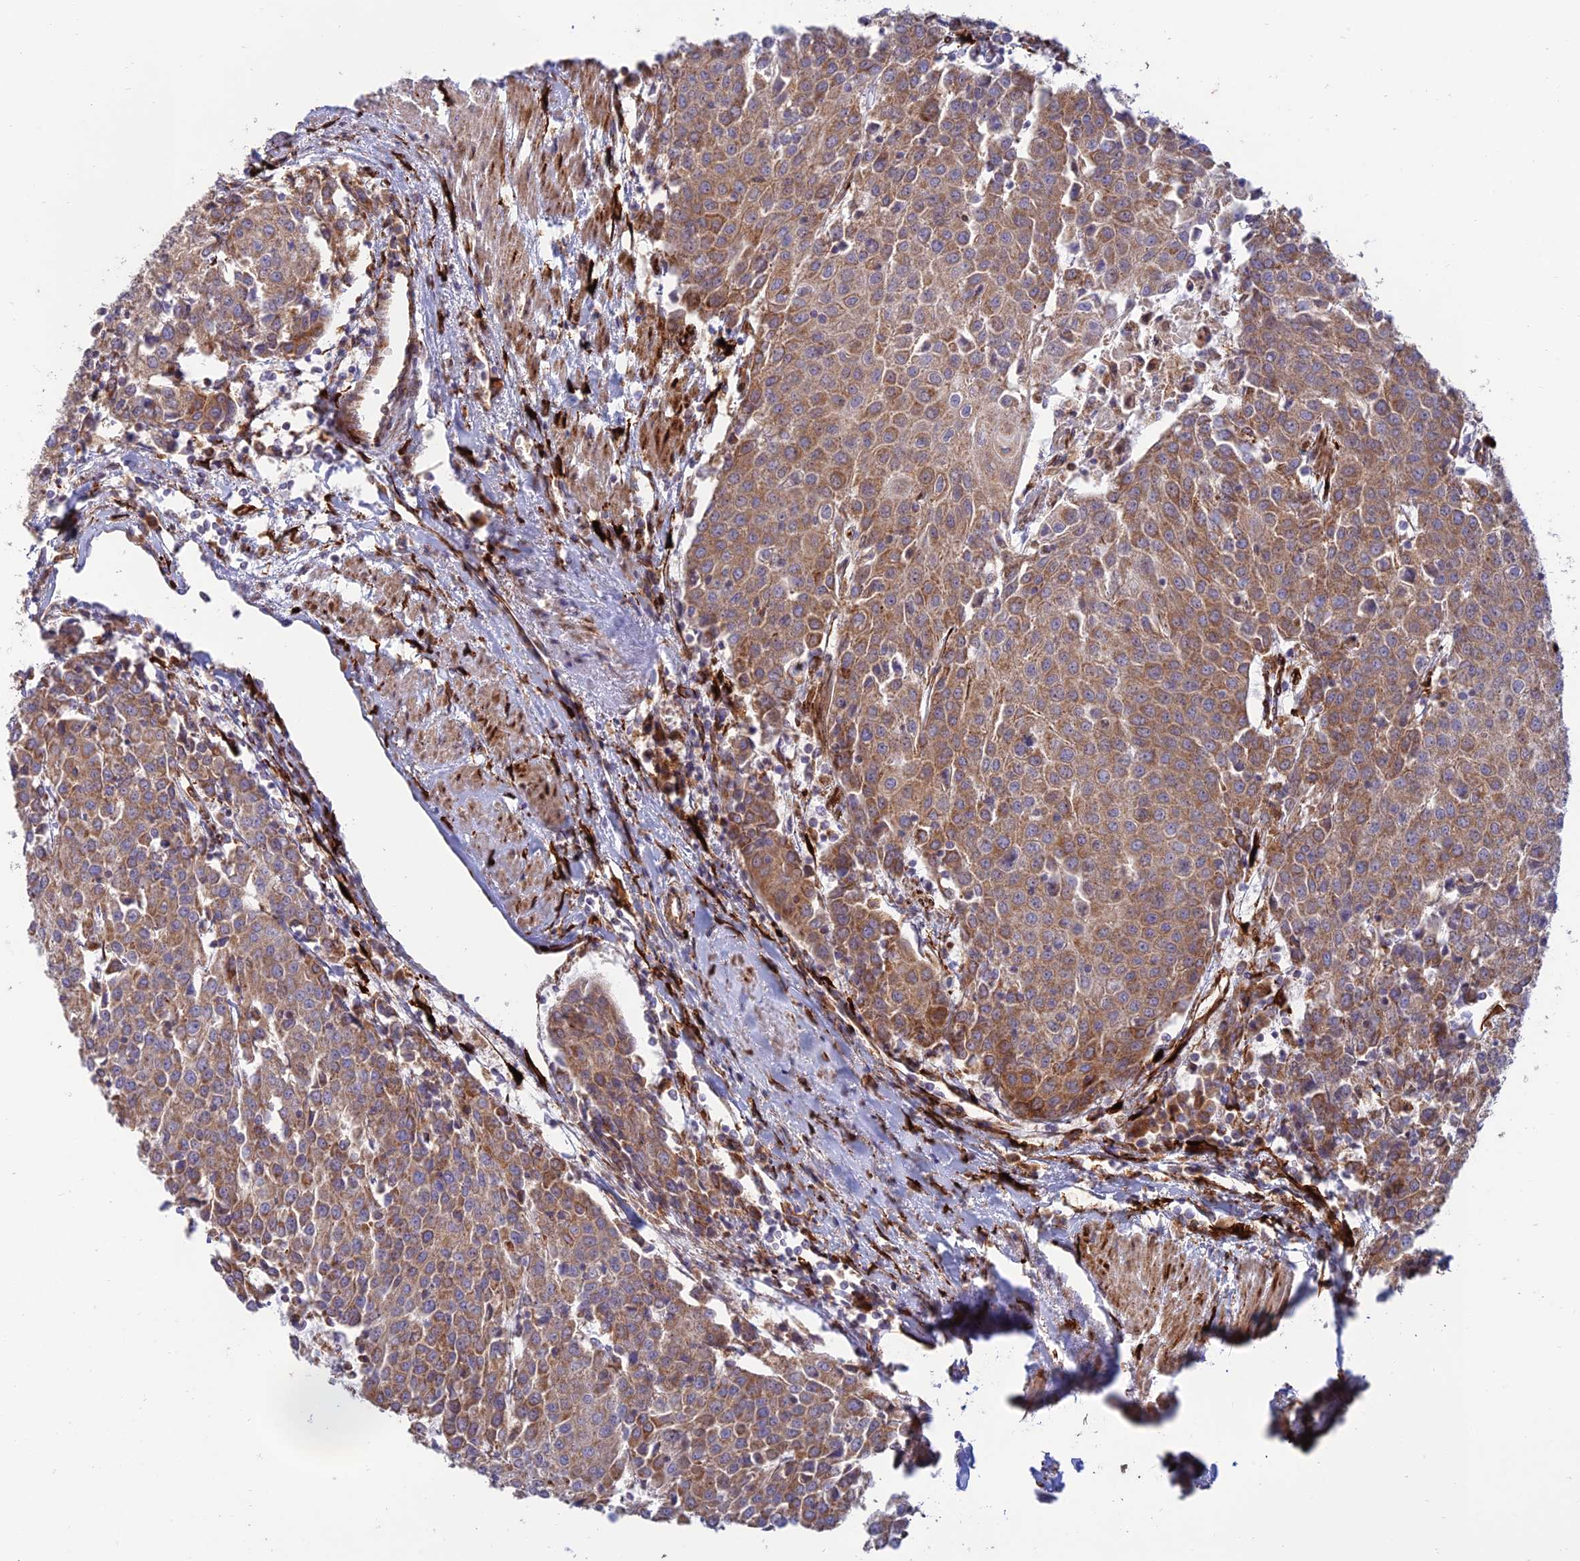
{"staining": {"intensity": "moderate", "quantity": ">75%", "location": "cytoplasmic/membranous"}, "tissue": "urothelial cancer", "cell_type": "Tumor cells", "image_type": "cancer", "snomed": [{"axis": "morphology", "description": "Urothelial carcinoma, High grade"}, {"axis": "topography", "description": "Urinary bladder"}], "caption": "Moderate cytoplasmic/membranous expression is present in about >75% of tumor cells in urothelial cancer. (DAB IHC with brightfield microscopy, high magnification).", "gene": "RCN3", "patient": {"sex": "female", "age": 85}}